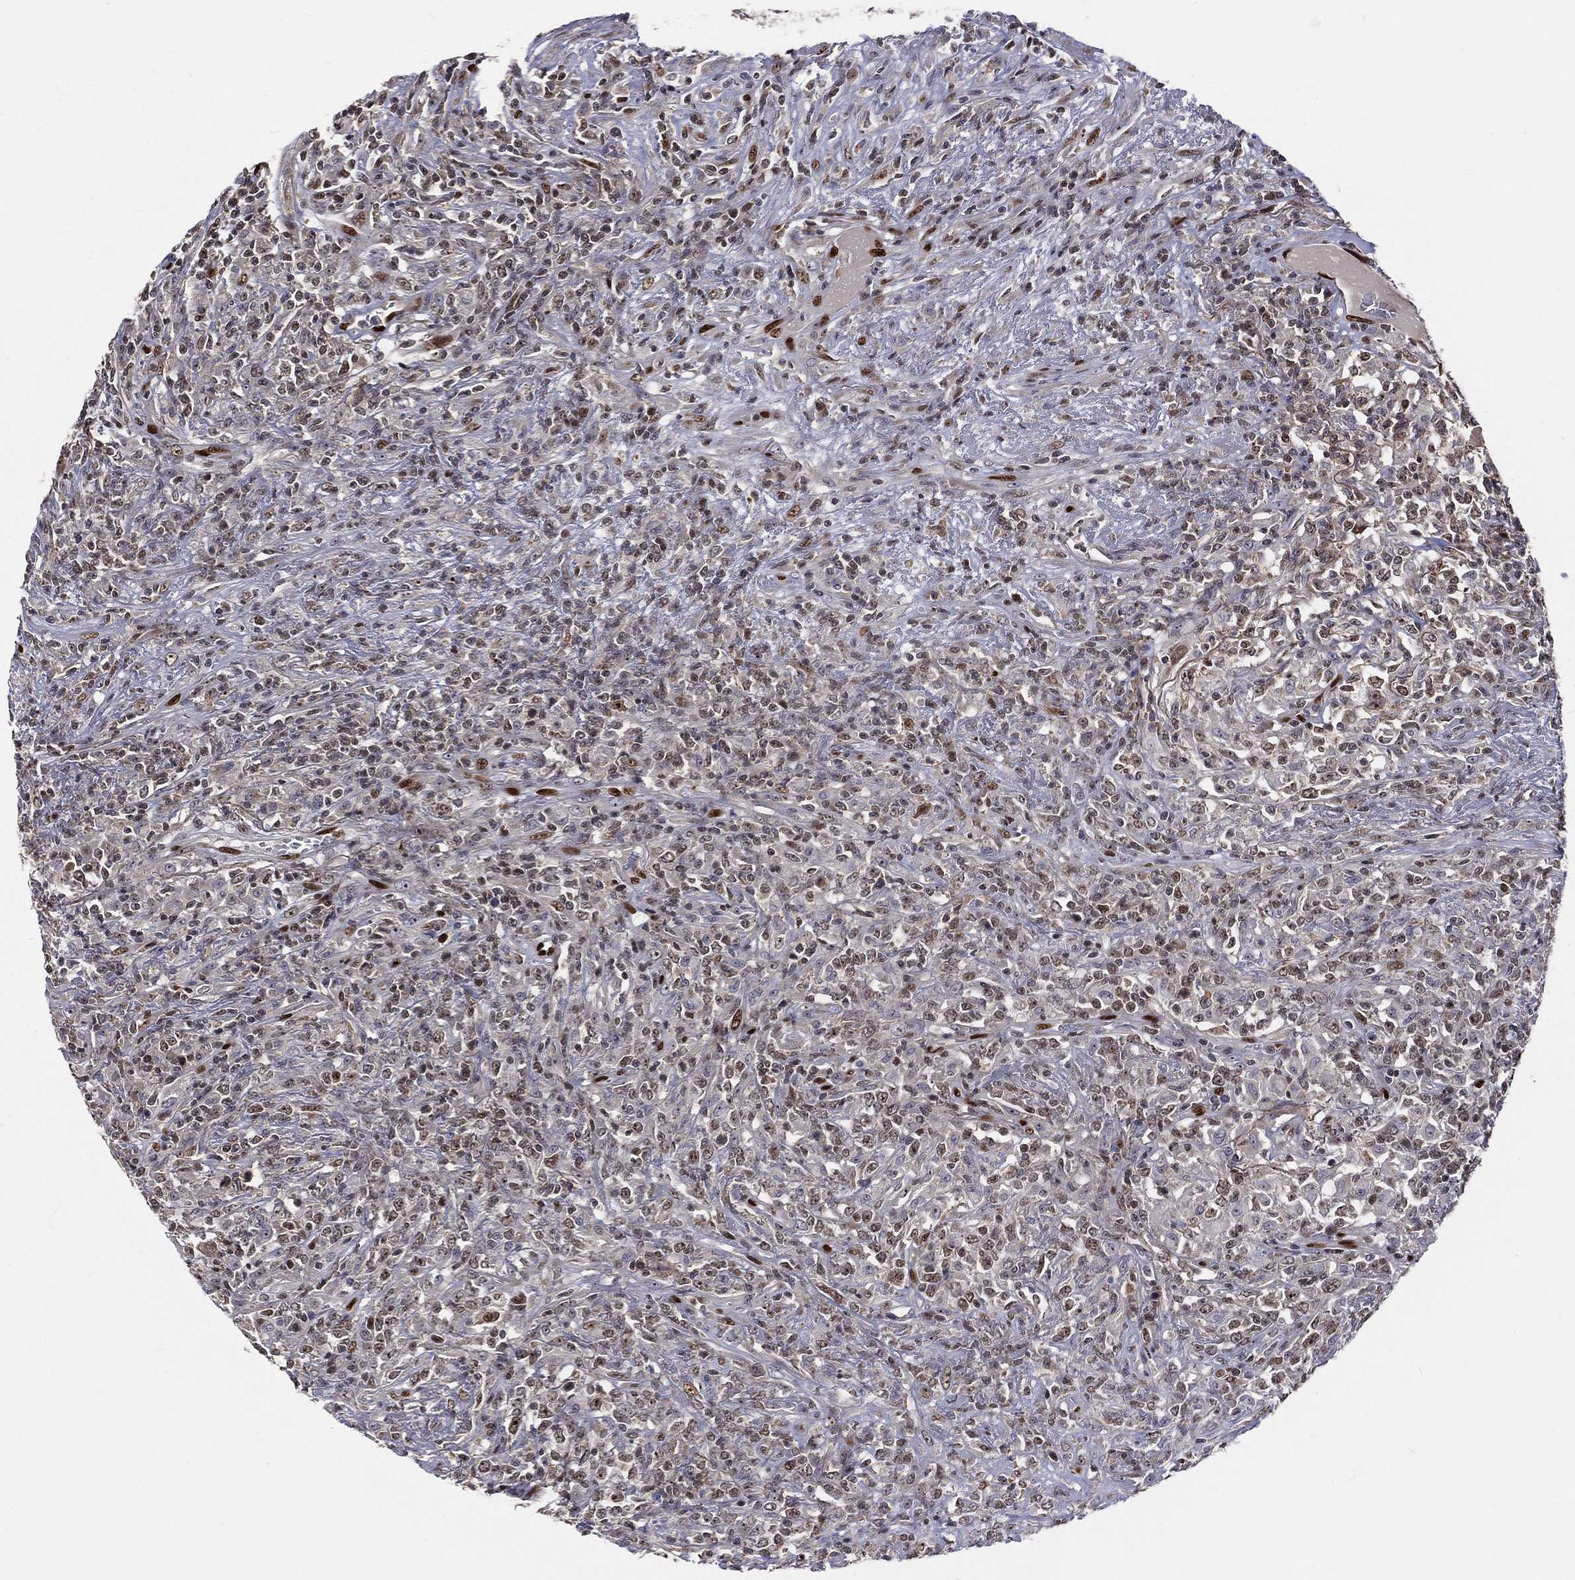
{"staining": {"intensity": "weak", "quantity": "<25%", "location": "nuclear"}, "tissue": "lymphoma", "cell_type": "Tumor cells", "image_type": "cancer", "snomed": [{"axis": "morphology", "description": "Malignant lymphoma, non-Hodgkin's type, High grade"}, {"axis": "topography", "description": "Lung"}], "caption": "There is no significant staining in tumor cells of malignant lymphoma, non-Hodgkin's type (high-grade).", "gene": "ZEB1", "patient": {"sex": "male", "age": 79}}